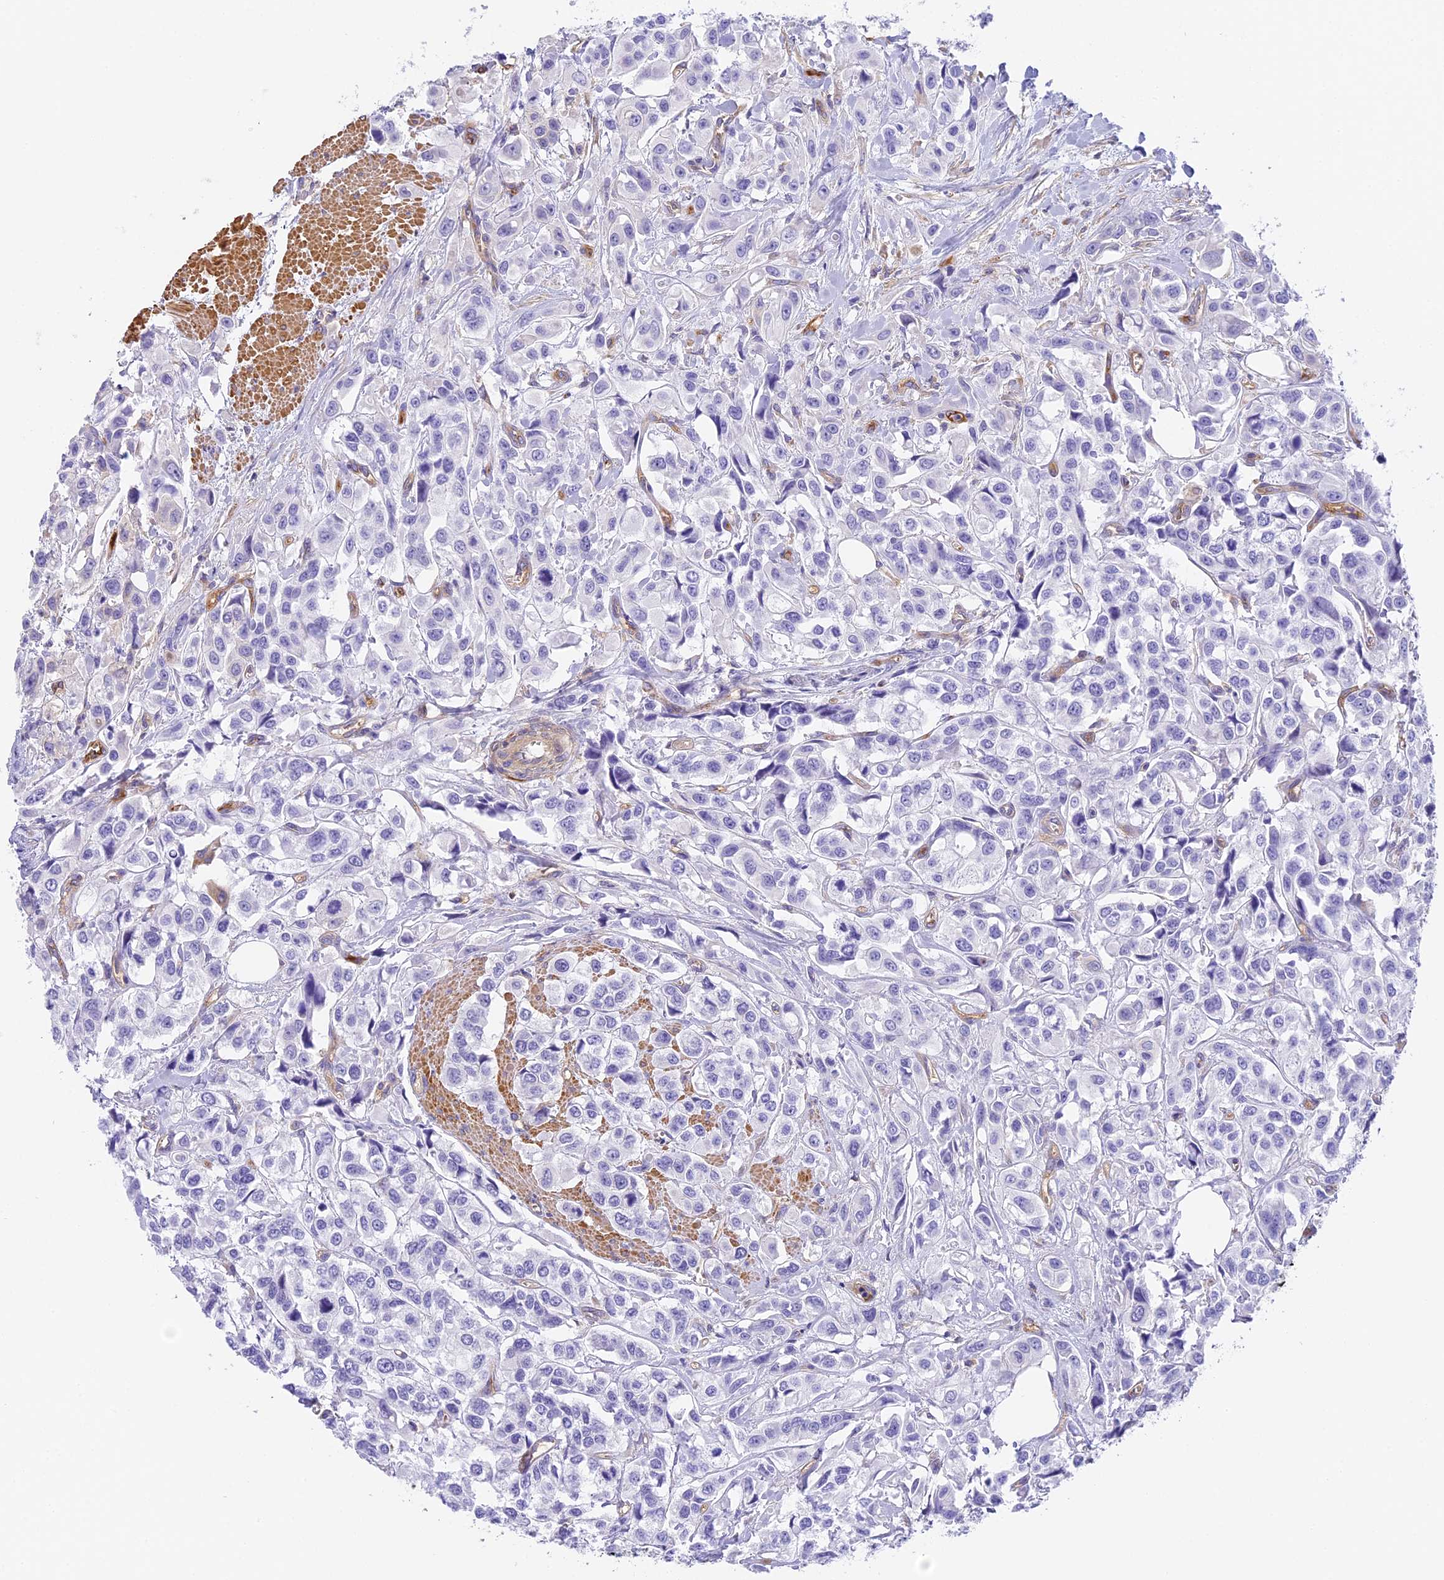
{"staining": {"intensity": "negative", "quantity": "none", "location": "none"}, "tissue": "urothelial cancer", "cell_type": "Tumor cells", "image_type": "cancer", "snomed": [{"axis": "morphology", "description": "Urothelial carcinoma, High grade"}, {"axis": "topography", "description": "Urinary bladder"}], "caption": "Immunohistochemistry (IHC) histopathology image of neoplastic tissue: urothelial cancer stained with DAB (3,3'-diaminobenzidine) displays no significant protein expression in tumor cells. (Stains: DAB (3,3'-diaminobenzidine) IHC with hematoxylin counter stain, Microscopy: brightfield microscopy at high magnification).", "gene": "HOMER3", "patient": {"sex": "male", "age": 67}}